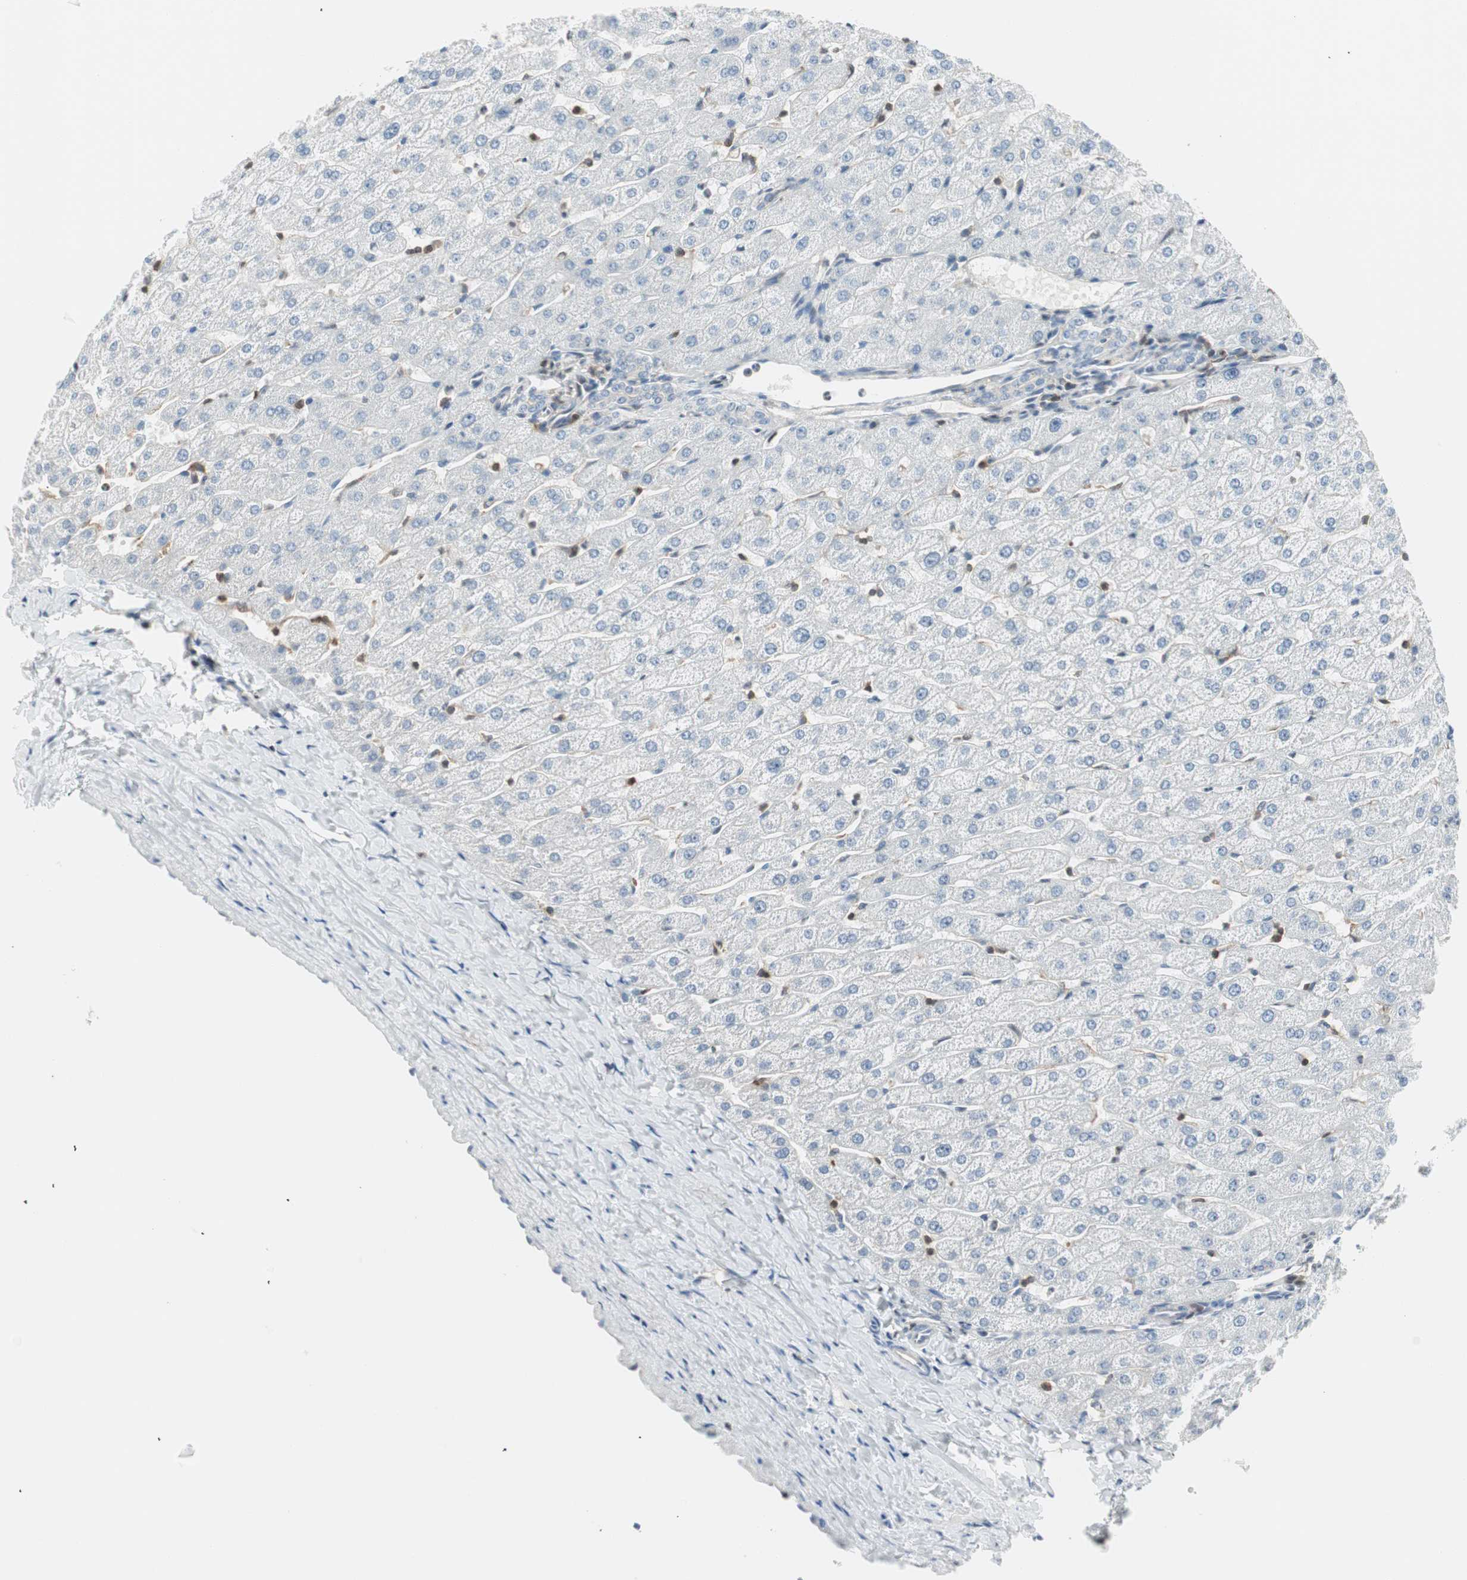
{"staining": {"intensity": "negative", "quantity": "none", "location": "none"}, "tissue": "liver", "cell_type": "Cholangiocytes", "image_type": "normal", "snomed": [{"axis": "morphology", "description": "Normal tissue, NOS"}, {"axis": "morphology", "description": "Fibrosis, NOS"}, {"axis": "topography", "description": "Liver"}], "caption": "Cholangiocytes show no significant staining in benign liver. The staining is performed using DAB brown chromogen with nuclei counter-stained in using hematoxylin.", "gene": "PPP1CA", "patient": {"sex": "female", "age": 29}}